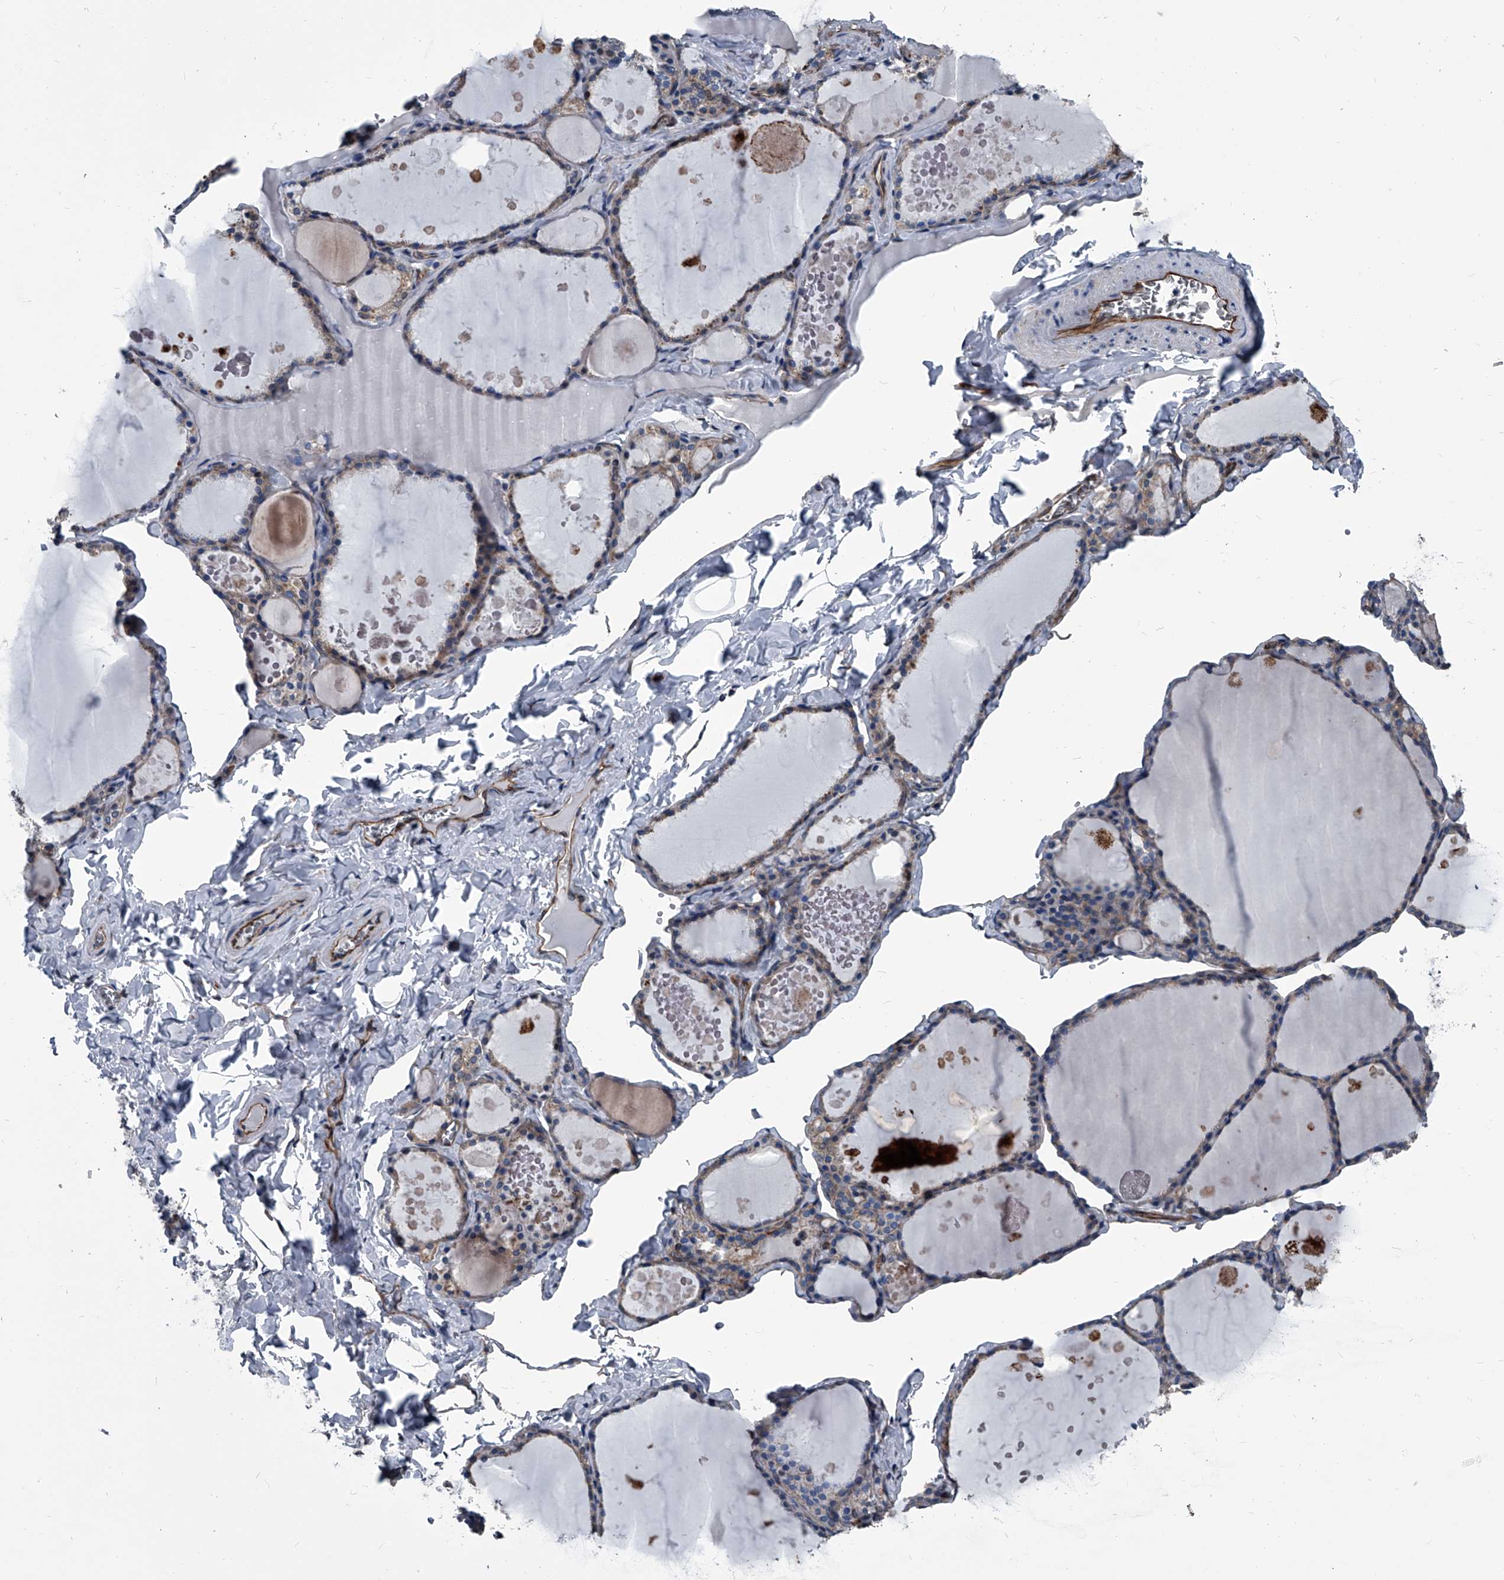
{"staining": {"intensity": "weak", "quantity": "25%-75%", "location": "cytoplasmic/membranous"}, "tissue": "thyroid gland", "cell_type": "Glandular cells", "image_type": "normal", "snomed": [{"axis": "morphology", "description": "Normal tissue, NOS"}, {"axis": "topography", "description": "Thyroid gland"}], "caption": "Brown immunohistochemical staining in benign human thyroid gland displays weak cytoplasmic/membranous staining in approximately 25%-75% of glandular cells.", "gene": "PLEC", "patient": {"sex": "male", "age": 56}}